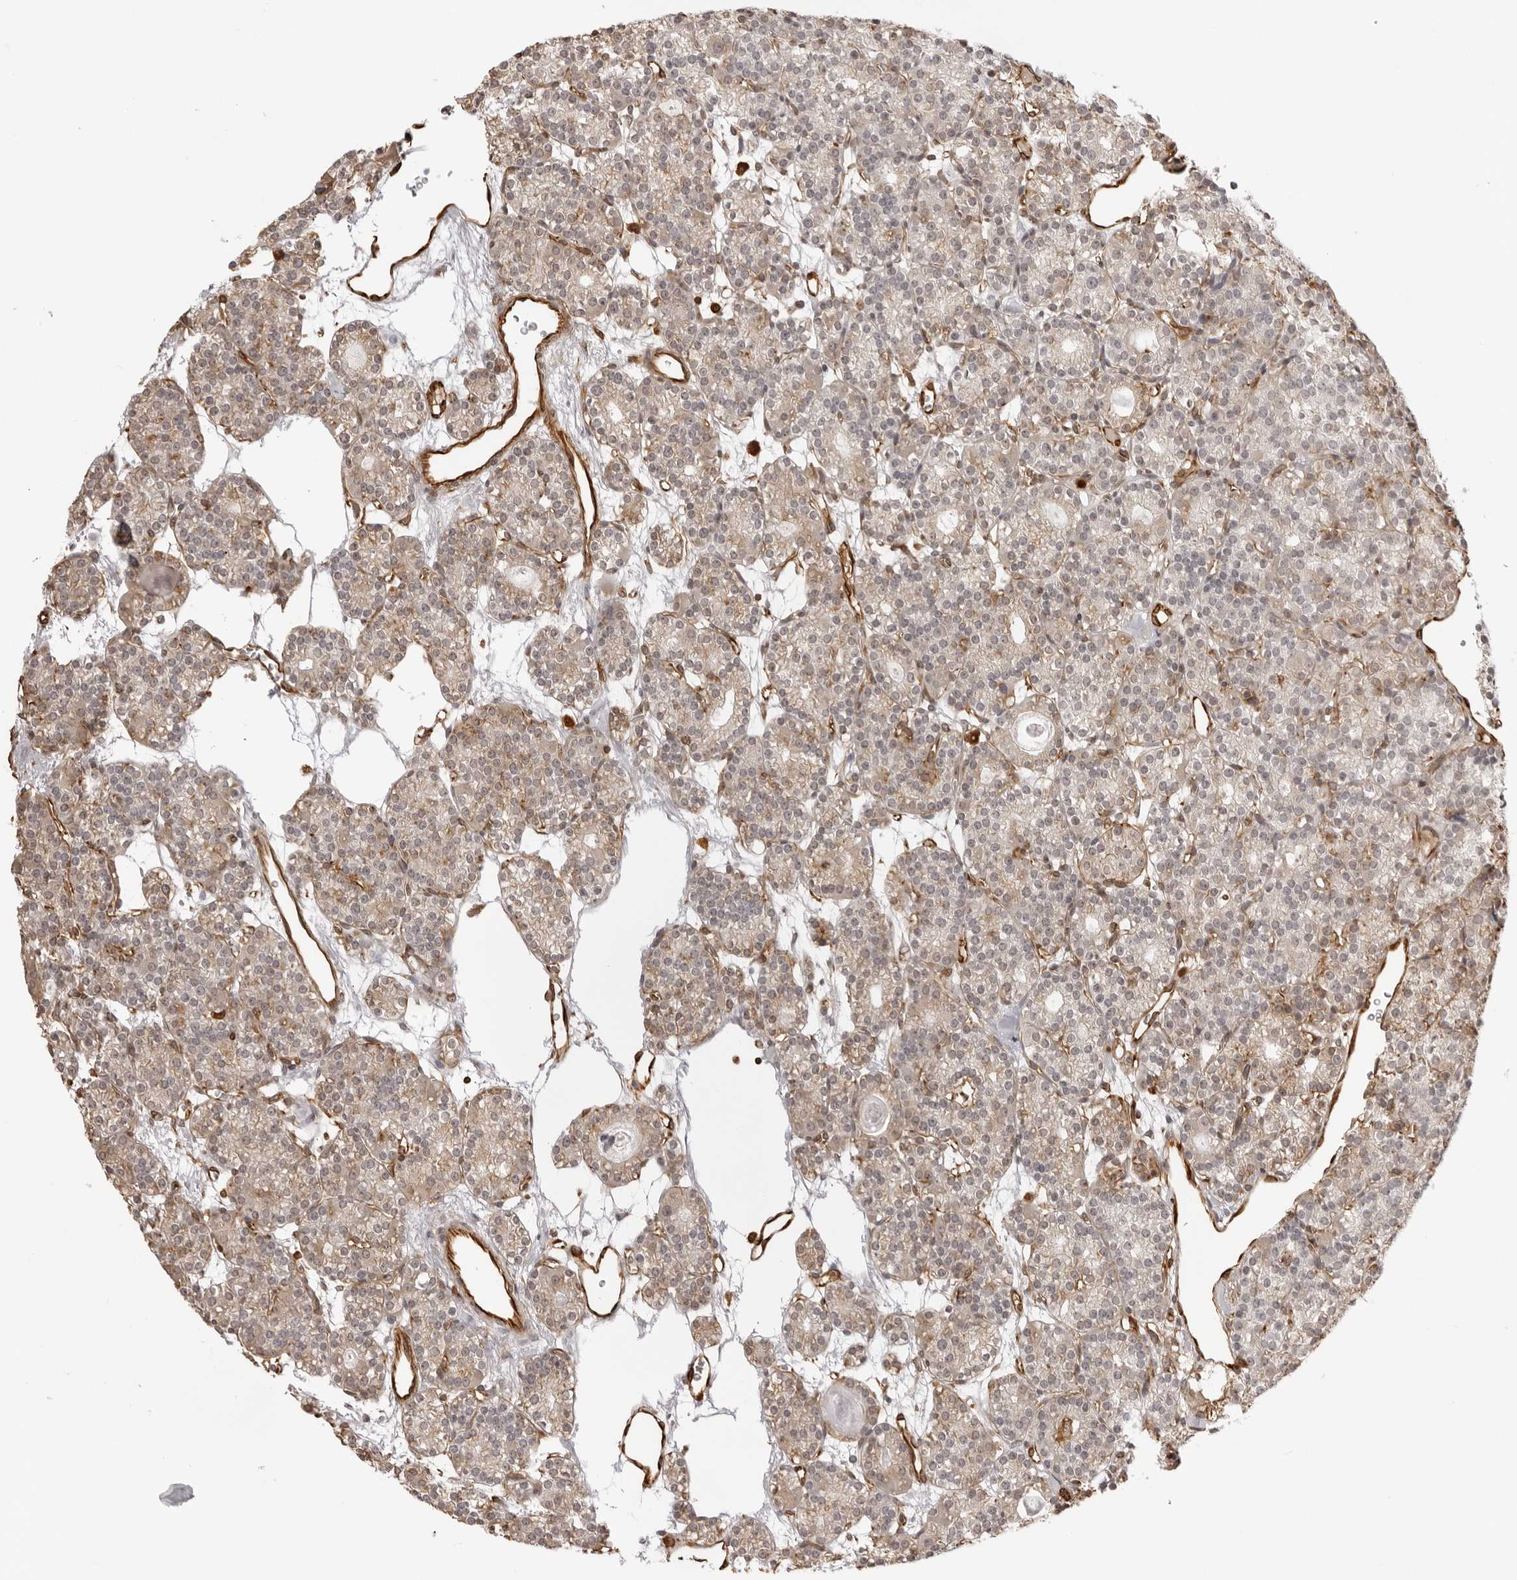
{"staining": {"intensity": "weak", "quantity": "<25%", "location": "cytoplasmic/membranous"}, "tissue": "parathyroid gland", "cell_type": "Glandular cells", "image_type": "normal", "snomed": [{"axis": "morphology", "description": "Normal tissue, NOS"}, {"axis": "topography", "description": "Parathyroid gland"}], "caption": "Human parathyroid gland stained for a protein using immunohistochemistry demonstrates no positivity in glandular cells.", "gene": "DYNLT5", "patient": {"sex": "female", "age": 64}}